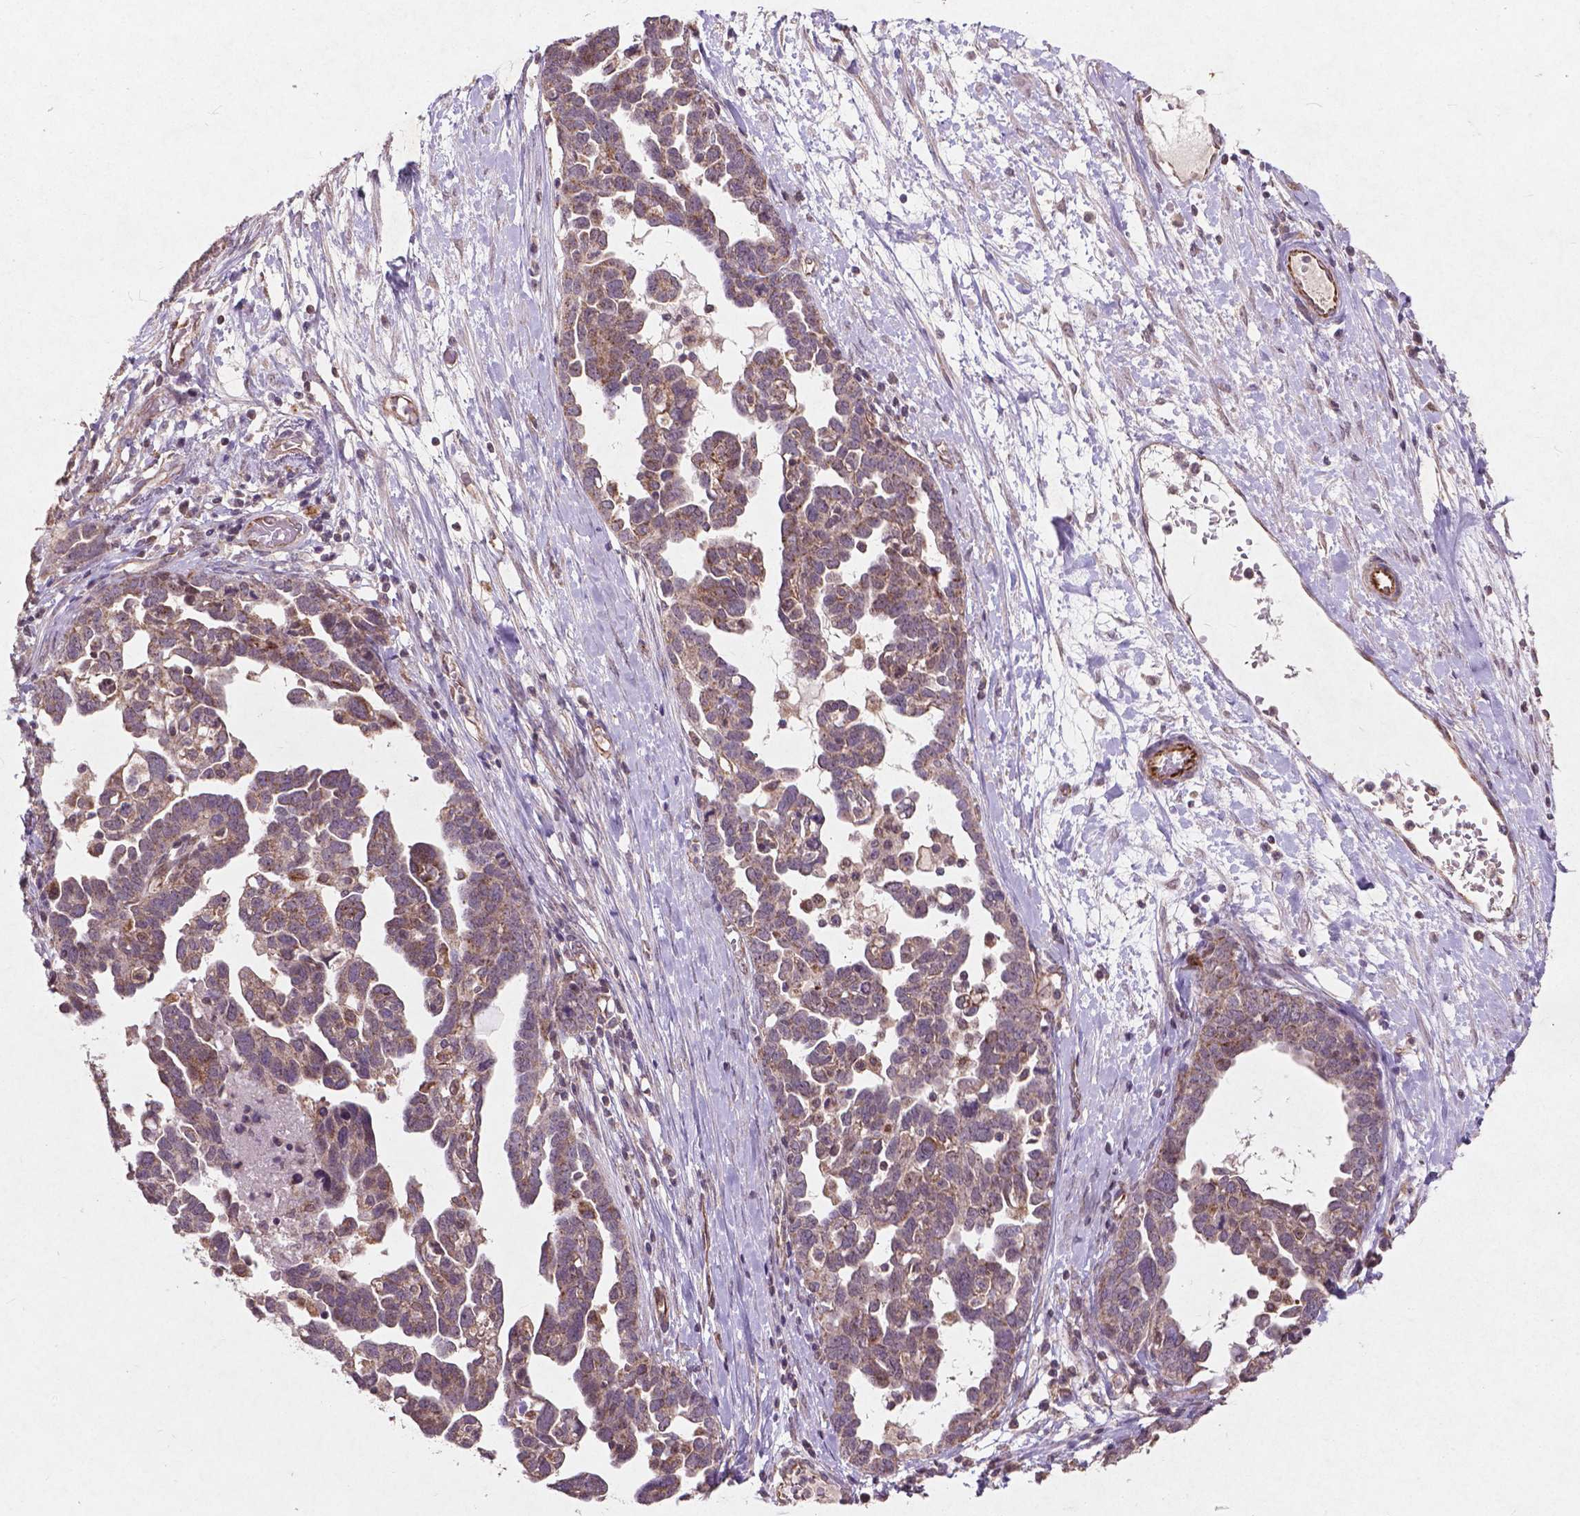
{"staining": {"intensity": "weak", "quantity": "<25%", "location": "cytoplasmic/membranous"}, "tissue": "ovarian cancer", "cell_type": "Tumor cells", "image_type": "cancer", "snomed": [{"axis": "morphology", "description": "Cystadenocarcinoma, serous, NOS"}, {"axis": "topography", "description": "Ovary"}], "caption": "Tumor cells are negative for brown protein staining in ovarian cancer (serous cystadenocarcinoma).", "gene": "SMAD2", "patient": {"sex": "female", "age": 54}}